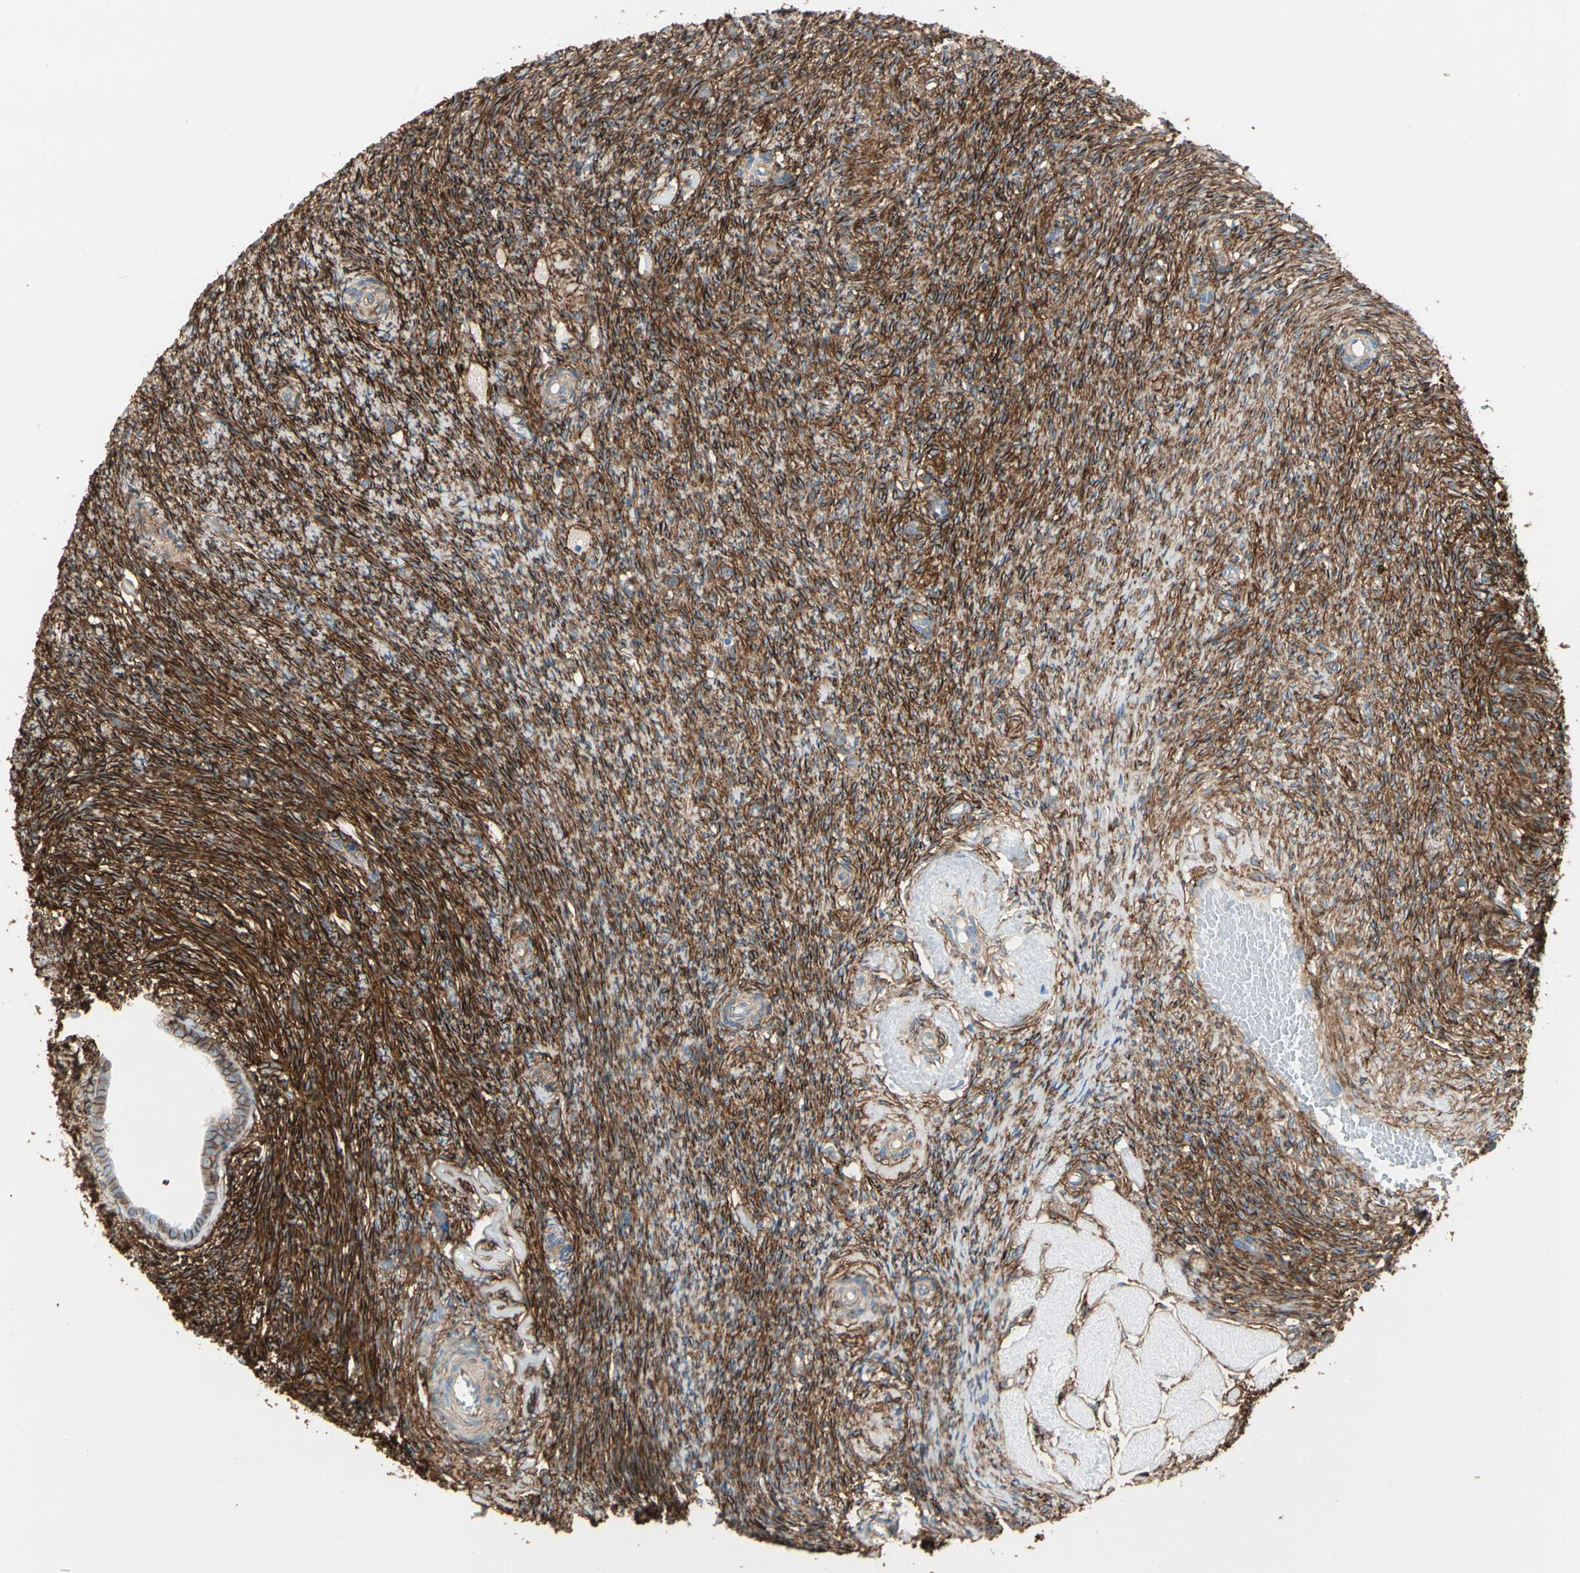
{"staining": {"intensity": "strong", "quantity": ">75%", "location": "cytoplasmic/membranous"}, "tissue": "ovary", "cell_type": "Ovarian stroma cells", "image_type": "normal", "snomed": [{"axis": "morphology", "description": "Normal tissue, NOS"}, {"axis": "topography", "description": "Ovary"}], "caption": "Unremarkable ovary reveals strong cytoplasmic/membranous staining in approximately >75% of ovarian stroma cells, visualized by immunohistochemistry.", "gene": "EPB41L2", "patient": {"sex": "female", "age": 60}}